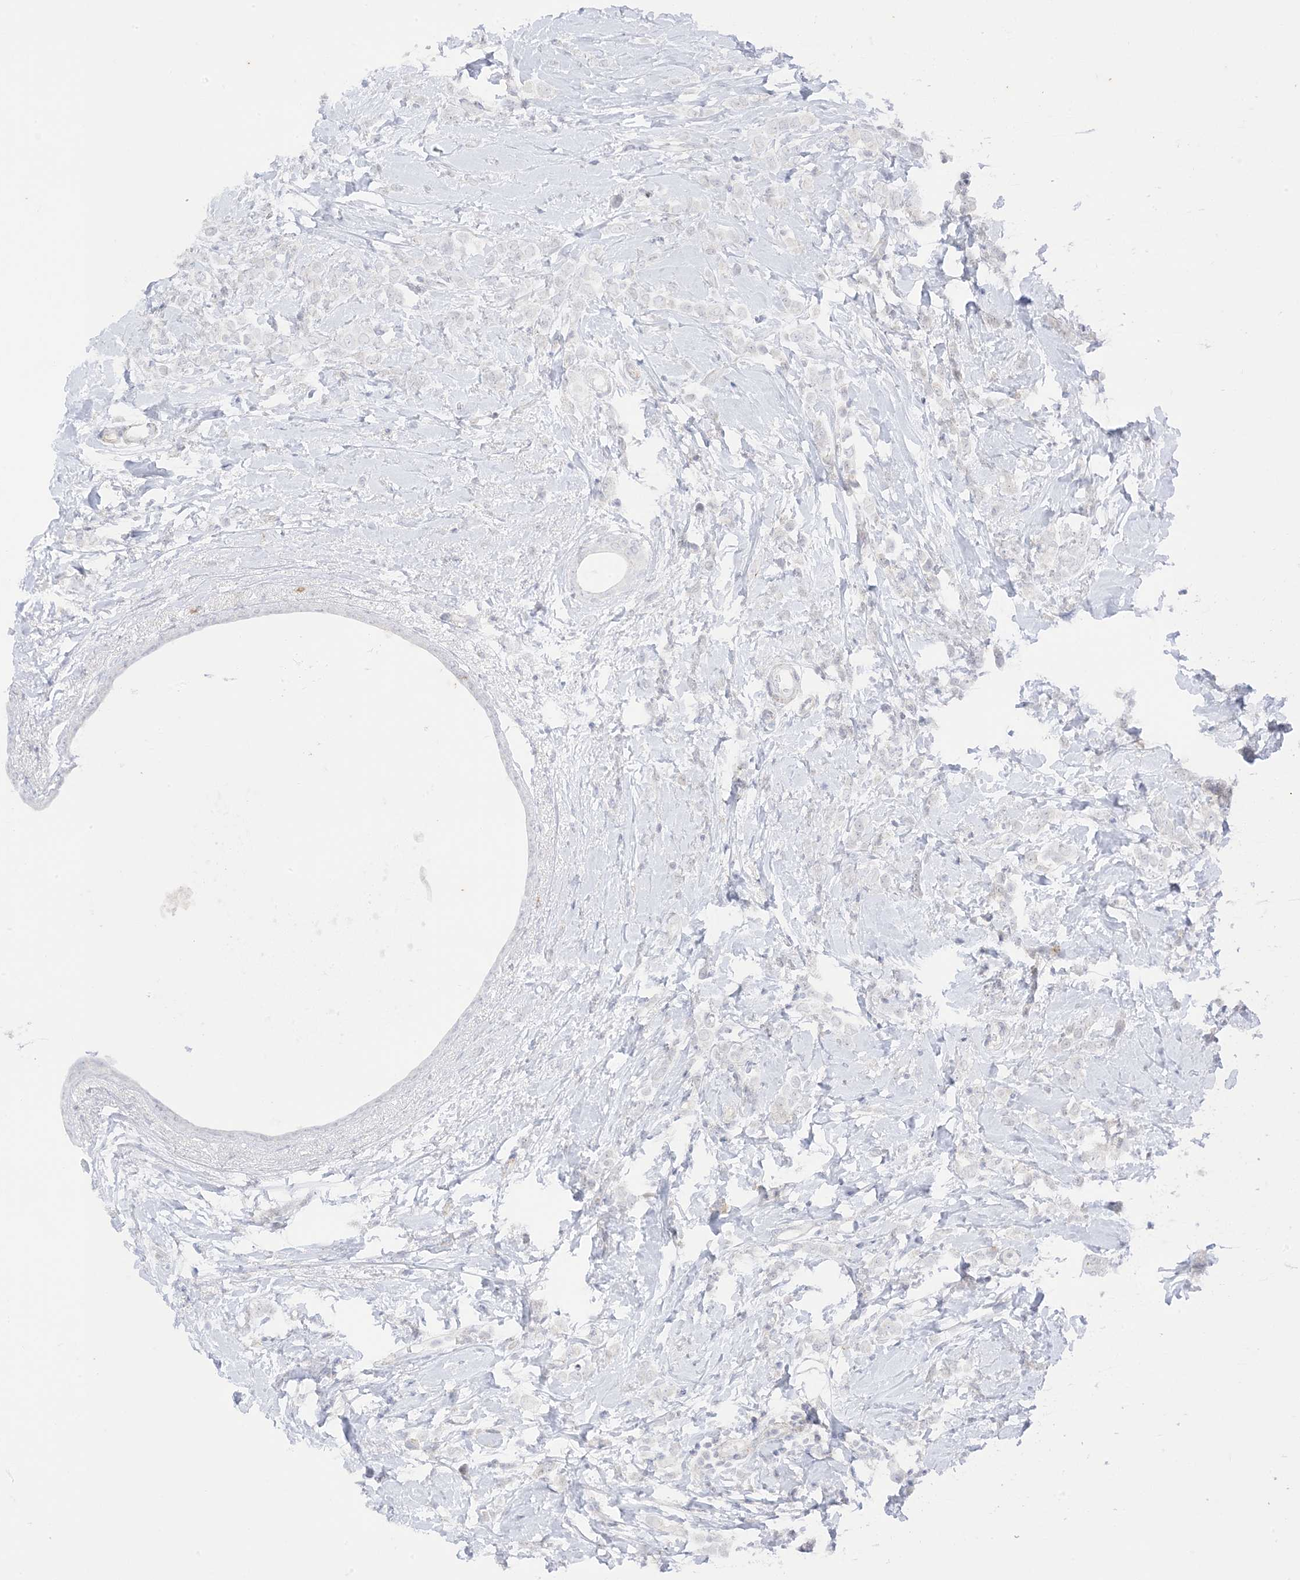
{"staining": {"intensity": "negative", "quantity": "none", "location": "none"}, "tissue": "breast cancer", "cell_type": "Tumor cells", "image_type": "cancer", "snomed": [{"axis": "morphology", "description": "Lobular carcinoma"}, {"axis": "topography", "description": "Breast"}], "caption": "Immunohistochemistry of human lobular carcinoma (breast) displays no staining in tumor cells. The staining is performed using DAB (3,3'-diaminobenzidine) brown chromogen with nuclei counter-stained in using hematoxylin.", "gene": "RAC1", "patient": {"sex": "female", "age": 47}}